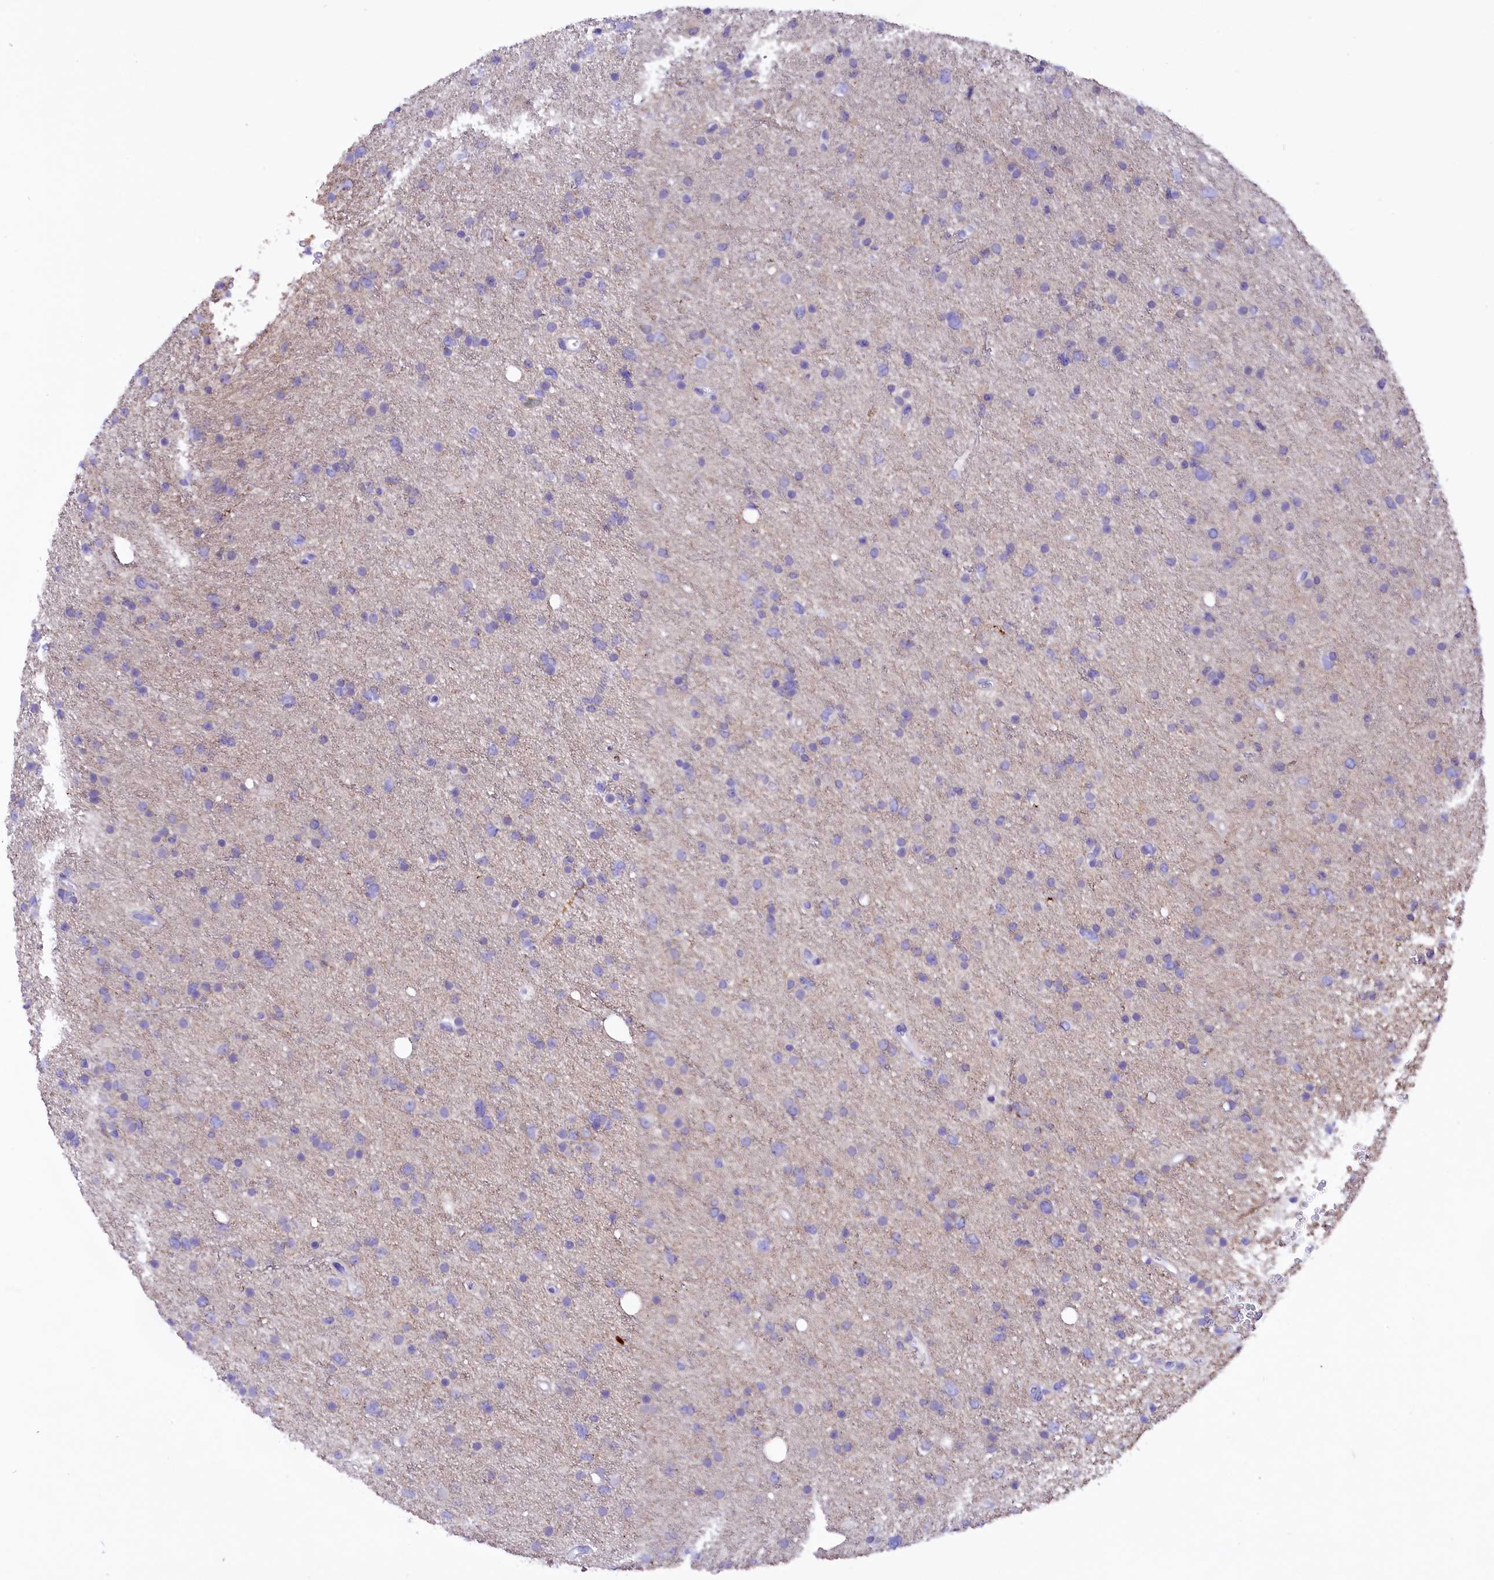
{"staining": {"intensity": "negative", "quantity": "none", "location": "none"}, "tissue": "glioma", "cell_type": "Tumor cells", "image_type": "cancer", "snomed": [{"axis": "morphology", "description": "Glioma, malignant, Low grade"}, {"axis": "topography", "description": "Cerebral cortex"}], "caption": "Tumor cells show no significant positivity in glioma.", "gene": "COL6A5", "patient": {"sex": "female", "age": 39}}